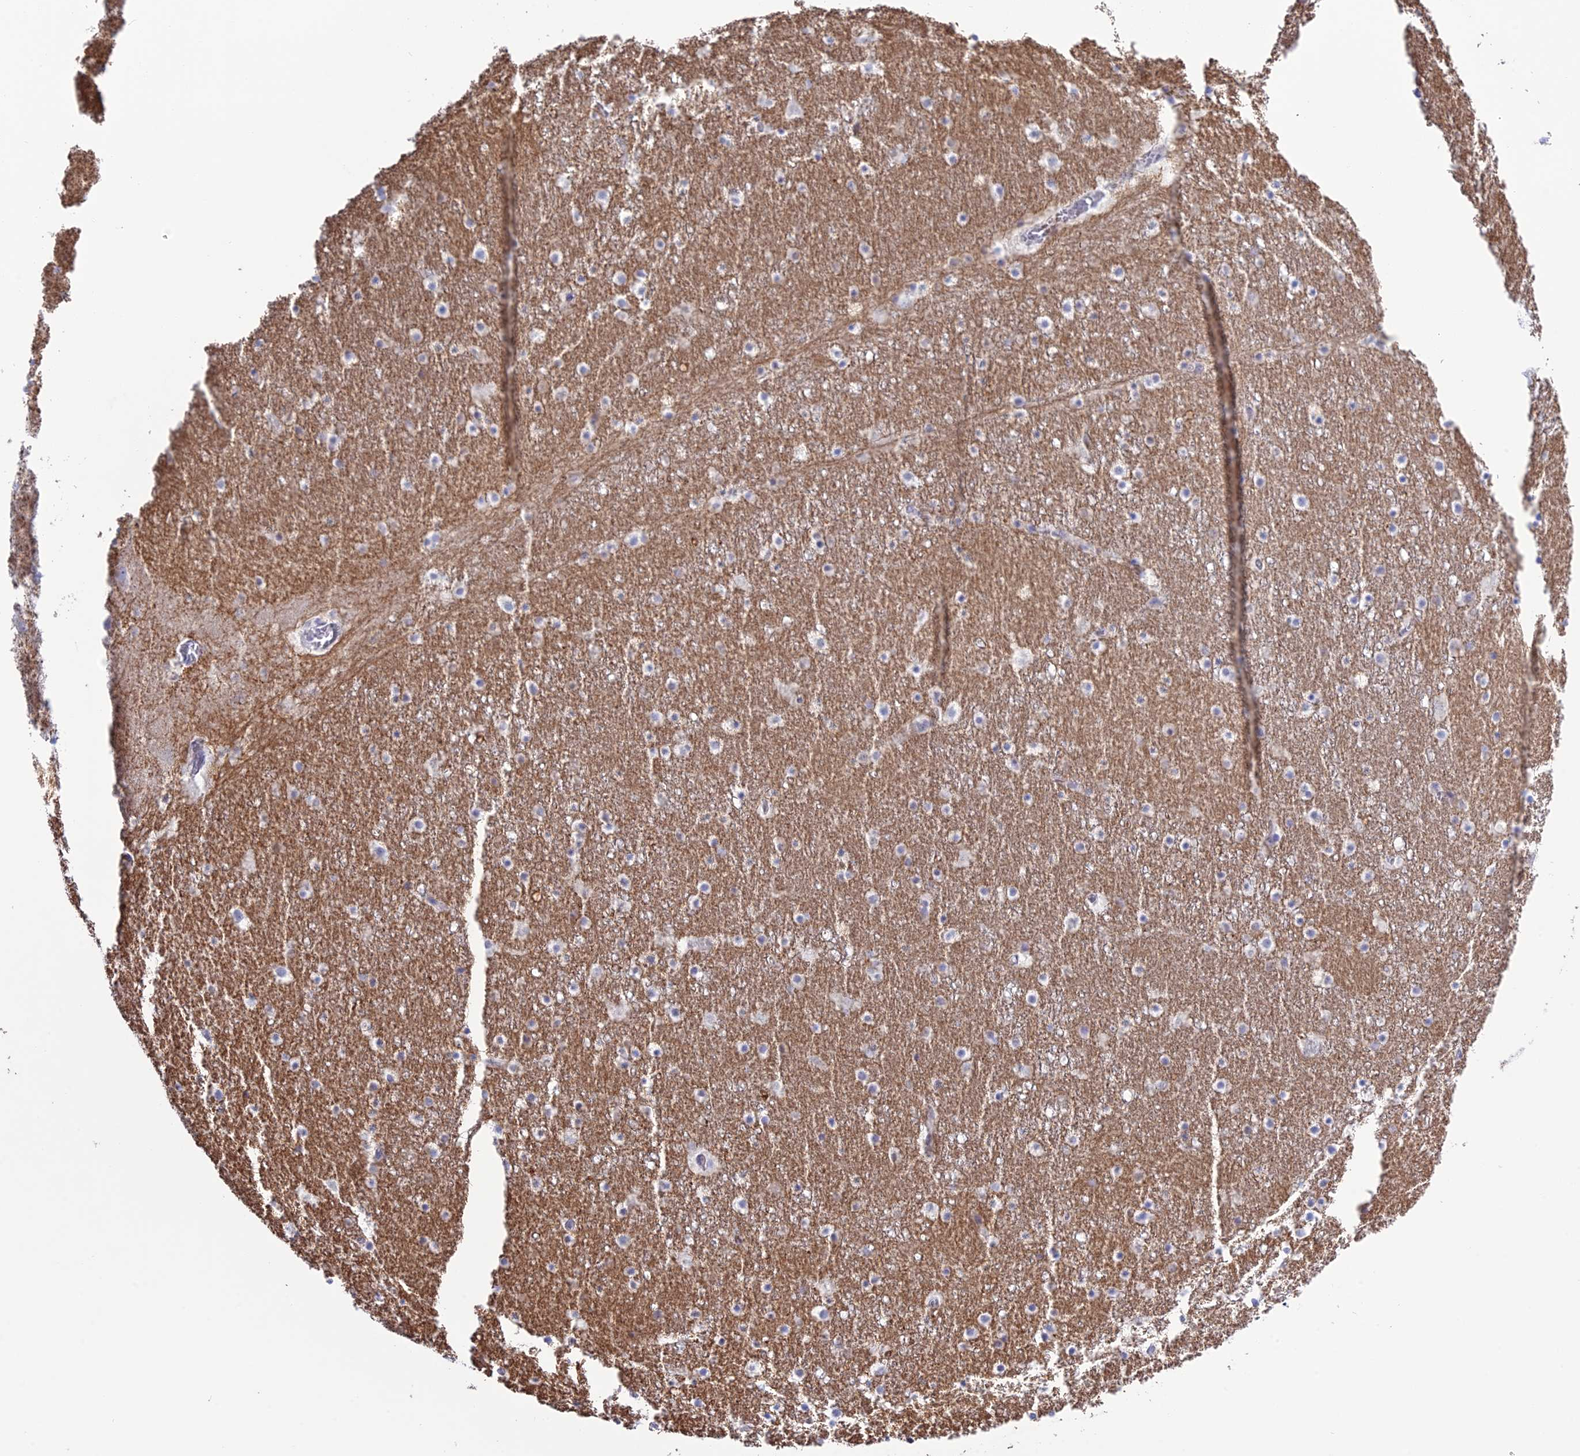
{"staining": {"intensity": "negative", "quantity": "none", "location": "none"}, "tissue": "caudate", "cell_type": "Glial cells", "image_type": "normal", "snomed": [{"axis": "morphology", "description": "Normal tissue, NOS"}, {"axis": "topography", "description": "Lateral ventricle wall"}], "caption": "Glial cells are negative for protein expression in benign human caudate. The staining was performed using DAB (3,3'-diaminobenzidine) to visualize the protein expression in brown, while the nuclei were stained in blue with hematoxylin (Magnification: 20x).", "gene": "CHSY3", "patient": {"sex": "male", "age": 45}}